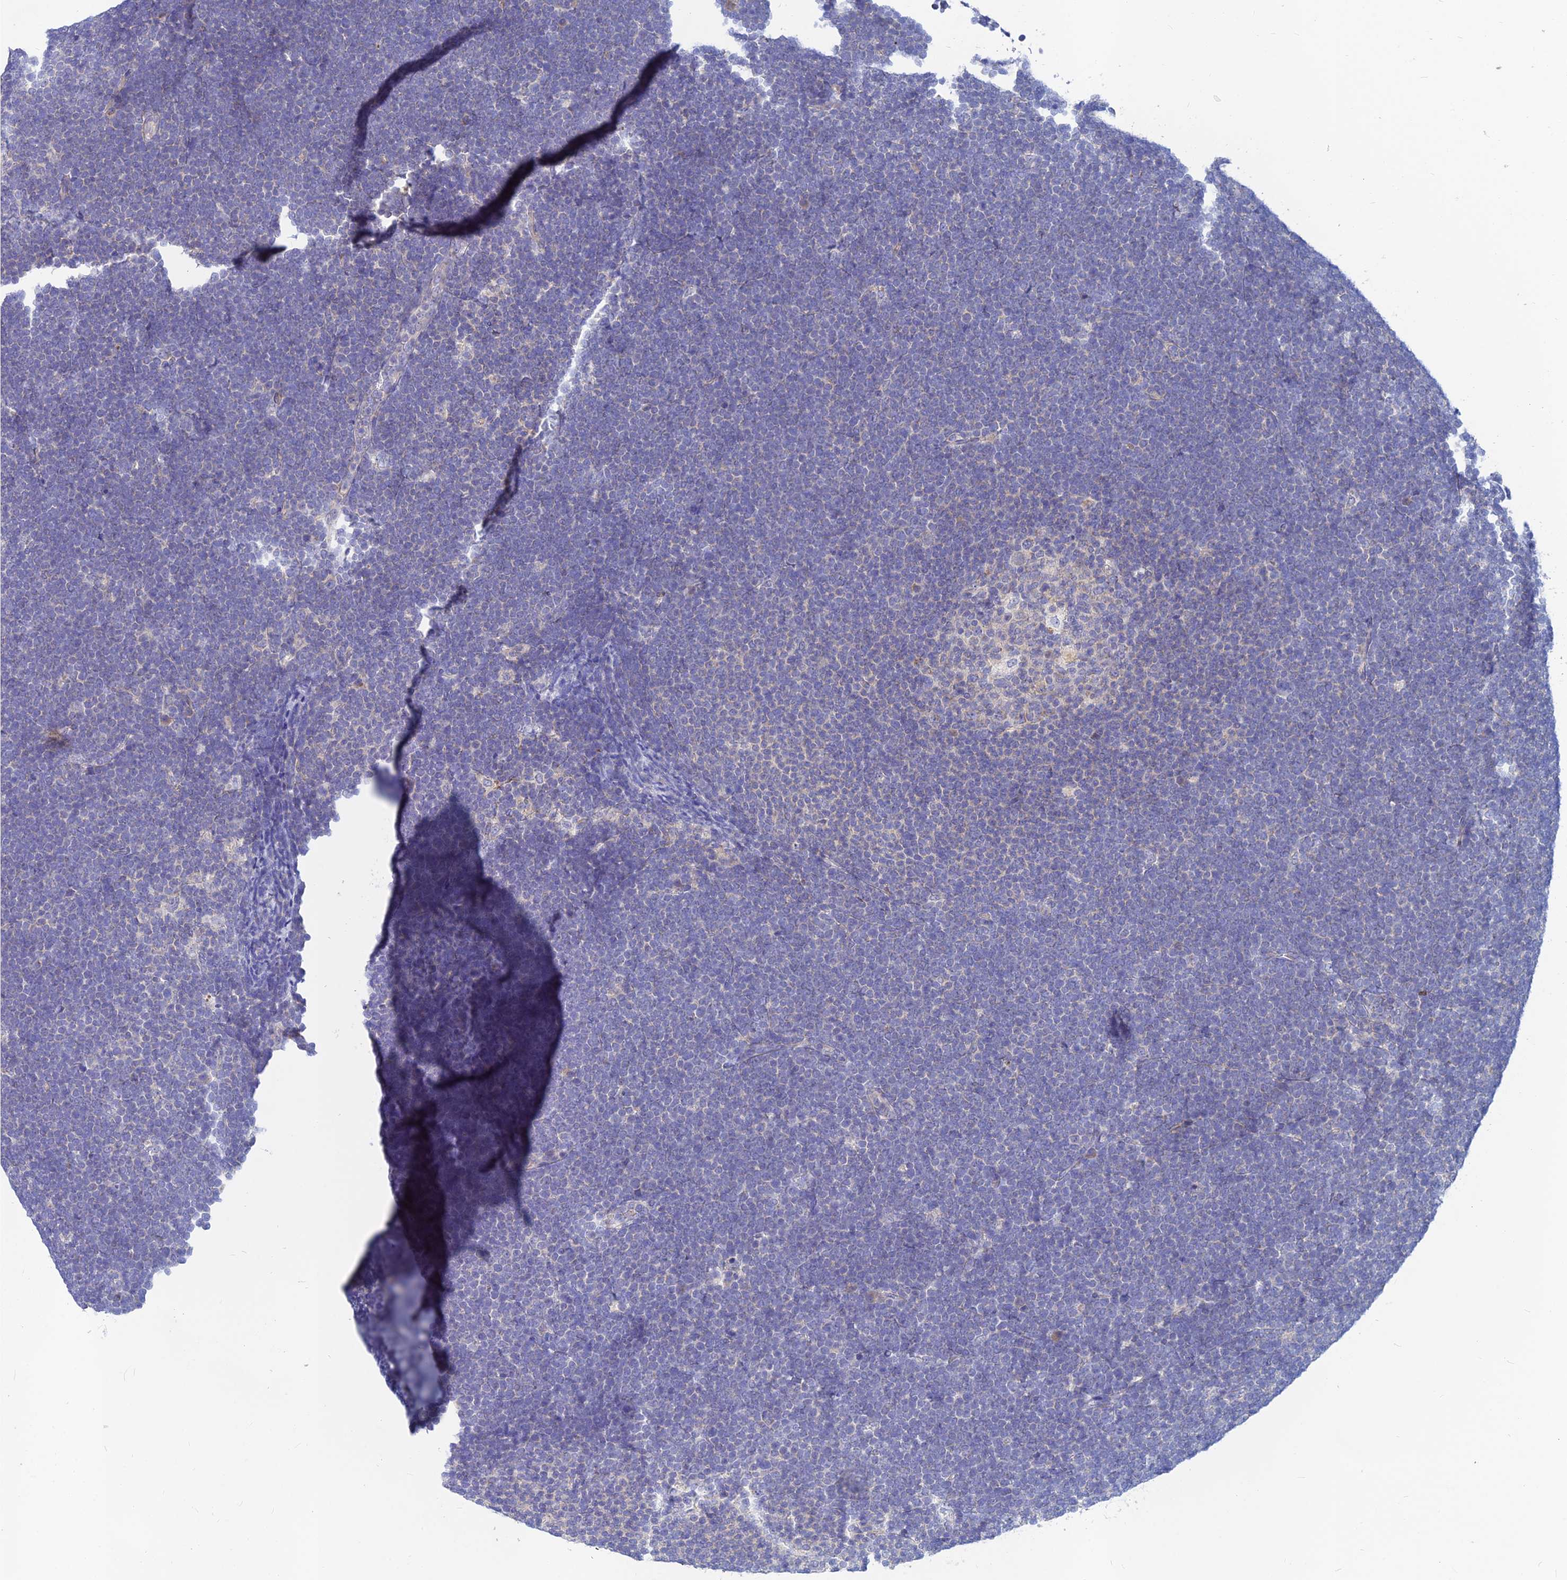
{"staining": {"intensity": "negative", "quantity": "none", "location": "none"}, "tissue": "lymphoma", "cell_type": "Tumor cells", "image_type": "cancer", "snomed": [{"axis": "morphology", "description": "Malignant lymphoma, non-Hodgkin's type, High grade"}, {"axis": "topography", "description": "Lymph node"}], "caption": "The immunohistochemistry micrograph has no significant positivity in tumor cells of high-grade malignant lymphoma, non-Hodgkin's type tissue.", "gene": "CACNA1B", "patient": {"sex": "male", "age": 13}}